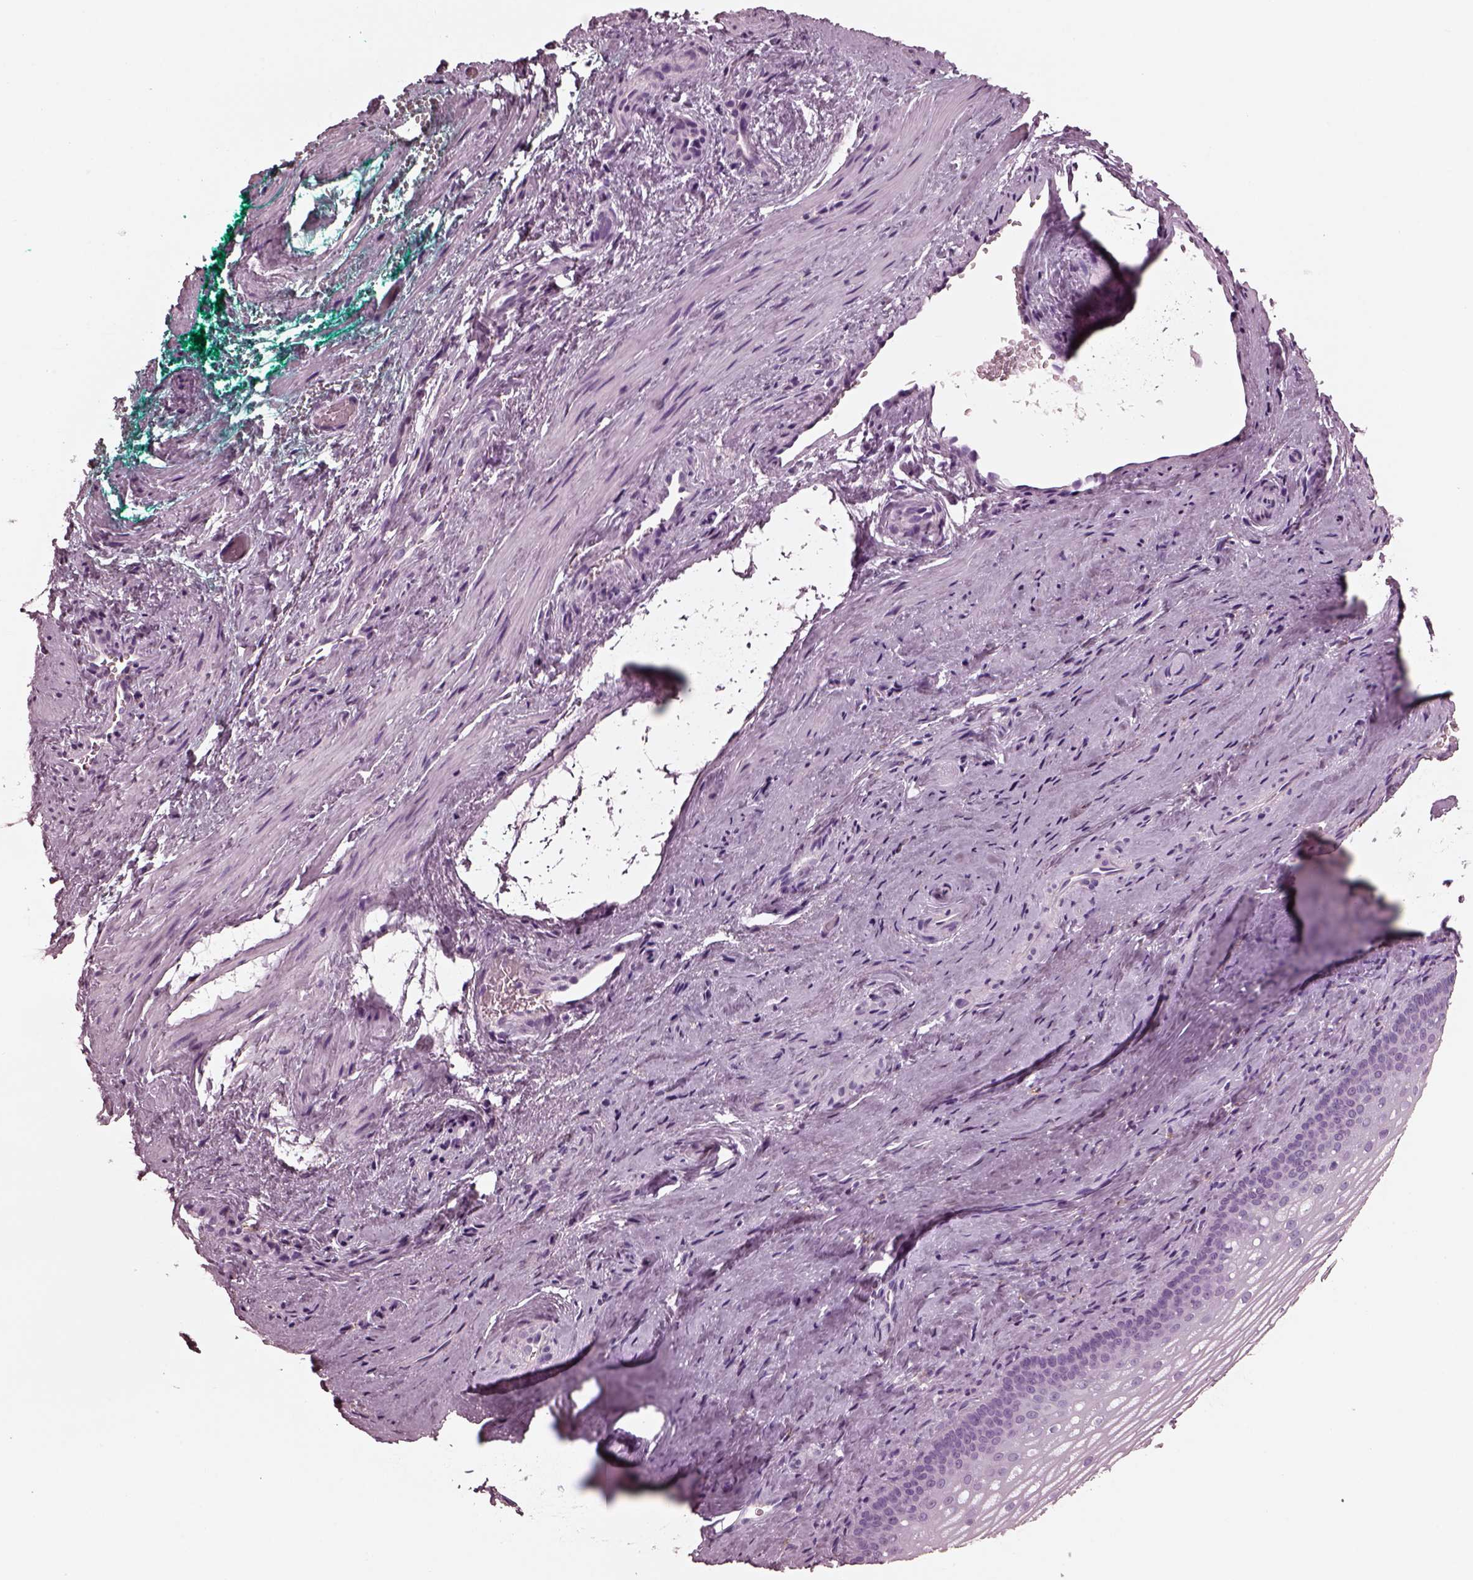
{"staining": {"intensity": "negative", "quantity": "none", "location": "none"}, "tissue": "vagina", "cell_type": "Squamous epithelial cells", "image_type": "normal", "snomed": [{"axis": "morphology", "description": "Normal tissue, NOS"}, {"axis": "topography", "description": "Vagina"}], "caption": "Immunohistochemistry of normal human vagina demonstrates no positivity in squamous epithelial cells.", "gene": "CGA", "patient": {"sex": "female", "age": 44}}